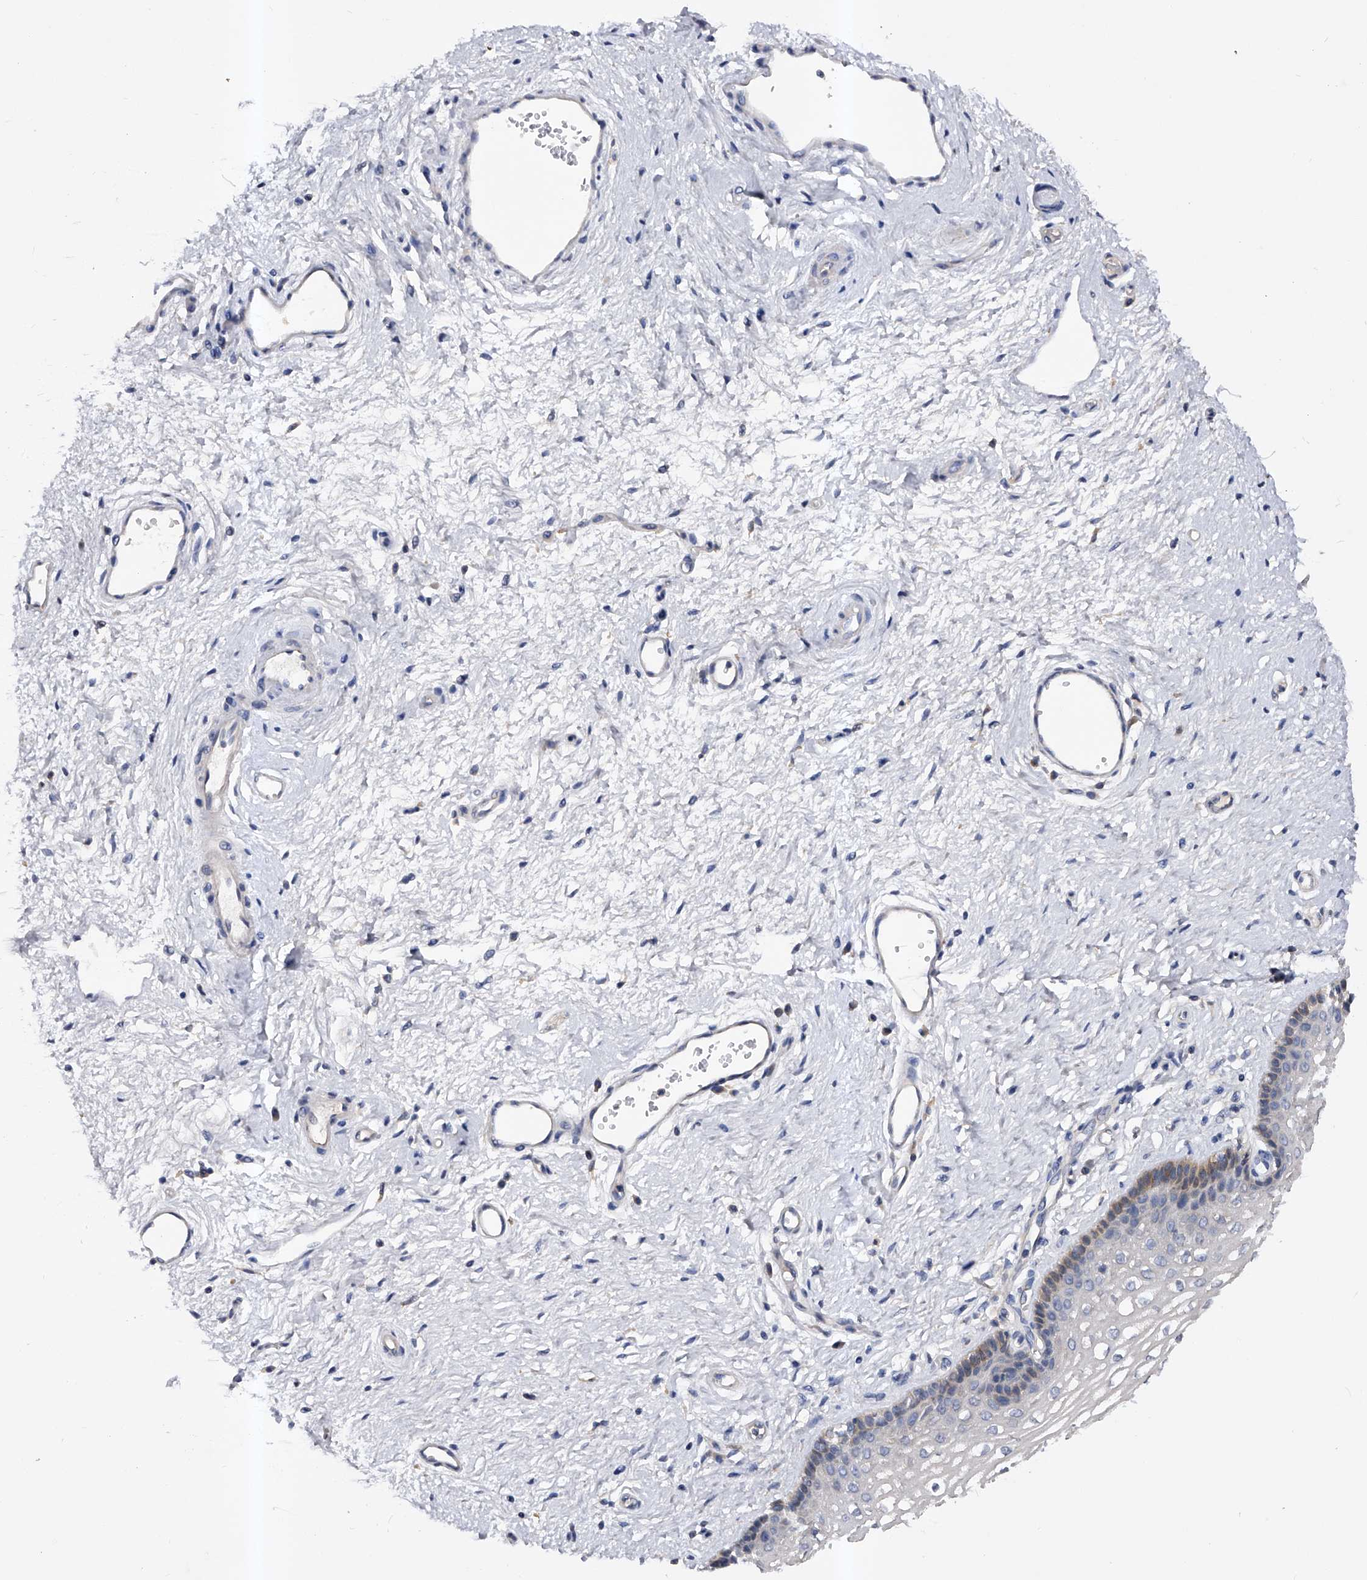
{"staining": {"intensity": "negative", "quantity": "none", "location": "none"}, "tissue": "vagina", "cell_type": "Squamous epithelial cells", "image_type": "normal", "snomed": [{"axis": "morphology", "description": "Normal tissue, NOS"}, {"axis": "topography", "description": "Vagina"}], "caption": "IHC of normal human vagina reveals no expression in squamous epithelial cells. The staining is performed using DAB brown chromogen with nuclei counter-stained in using hematoxylin.", "gene": "ARL4C", "patient": {"sex": "female", "age": 46}}